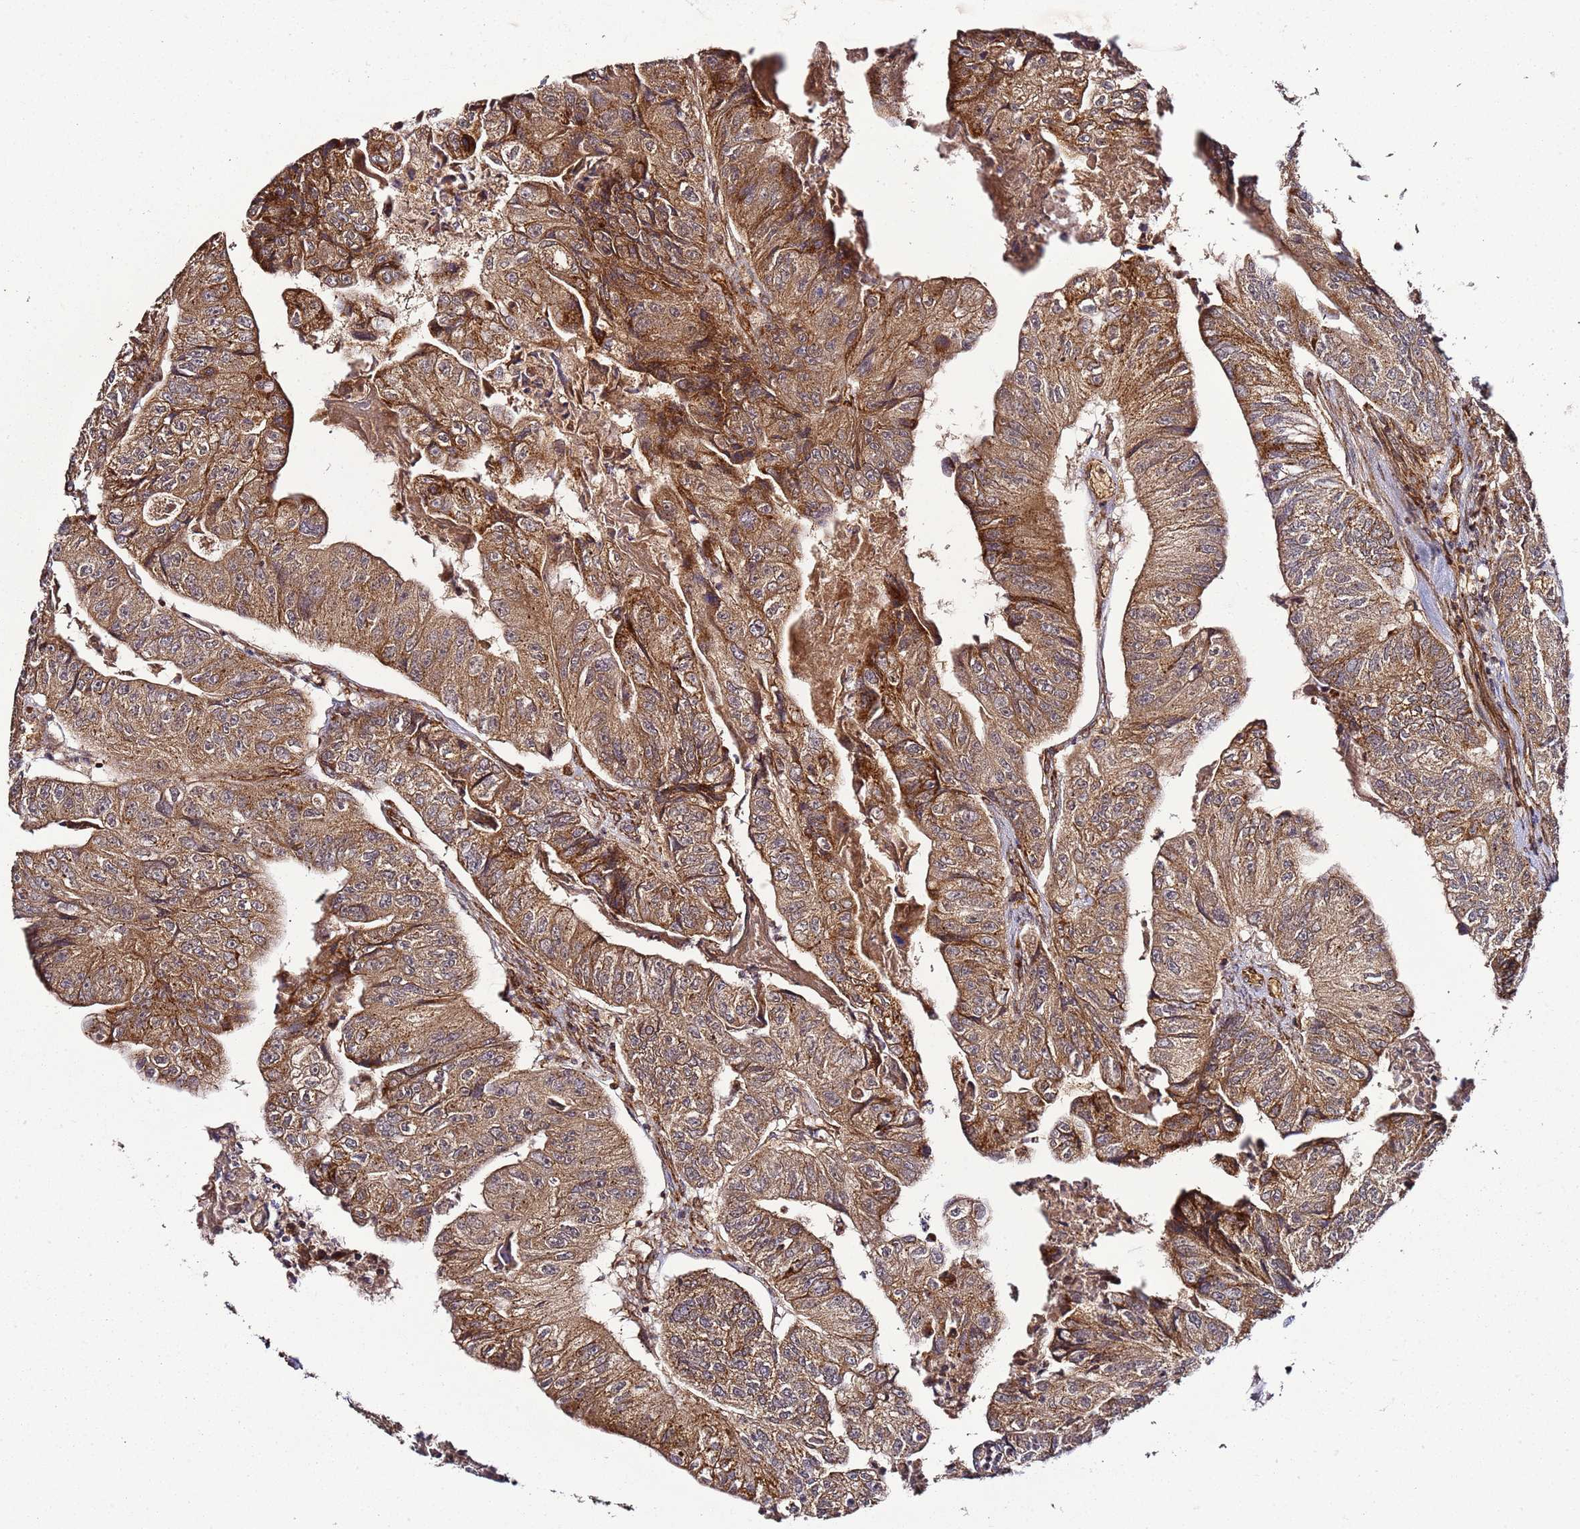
{"staining": {"intensity": "strong", "quantity": ">75%", "location": "cytoplasmic/membranous"}, "tissue": "colorectal cancer", "cell_type": "Tumor cells", "image_type": "cancer", "snomed": [{"axis": "morphology", "description": "Adenocarcinoma, NOS"}, {"axis": "topography", "description": "Colon"}], "caption": "Immunohistochemistry (IHC) histopathology image of colorectal cancer stained for a protein (brown), which exhibits high levels of strong cytoplasmic/membranous staining in approximately >75% of tumor cells.", "gene": "TM2D2", "patient": {"sex": "female", "age": 67}}